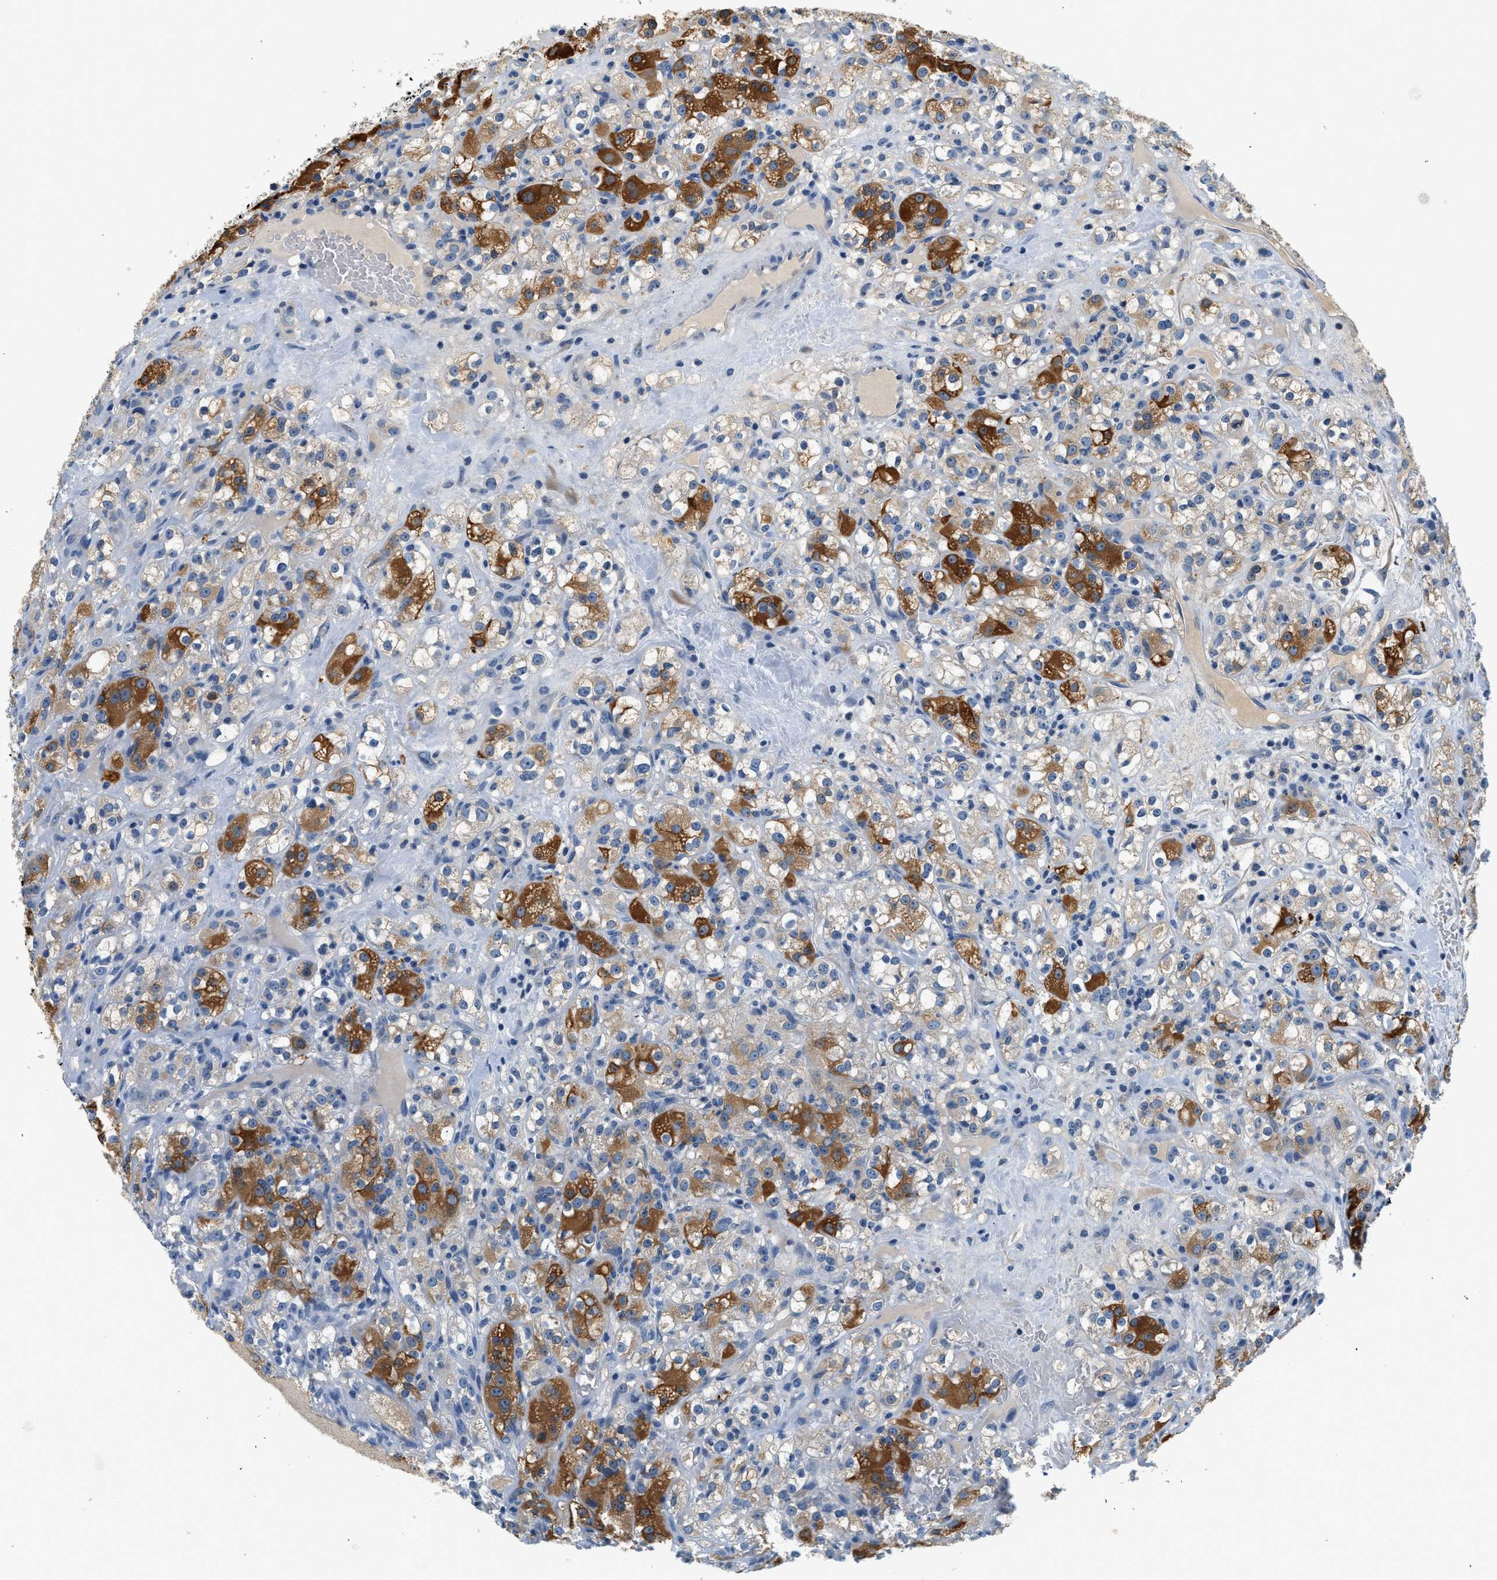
{"staining": {"intensity": "moderate", "quantity": ">75%", "location": "cytoplasmic/membranous"}, "tissue": "renal cancer", "cell_type": "Tumor cells", "image_type": "cancer", "snomed": [{"axis": "morphology", "description": "Normal tissue, NOS"}, {"axis": "morphology", "description": "Adenocarcinoma, NOS"}, {"axis": "topography", "description": "Kidney"}], "caption": "The histopathology image demonstrates staining of renal adenocarcinoma, revealing moderate cytoplasmic/membranous protein positivity (brown color) within tumor cells.", "gene": "SLC35E1", "patient": {"sex": "male", "age": 61}}